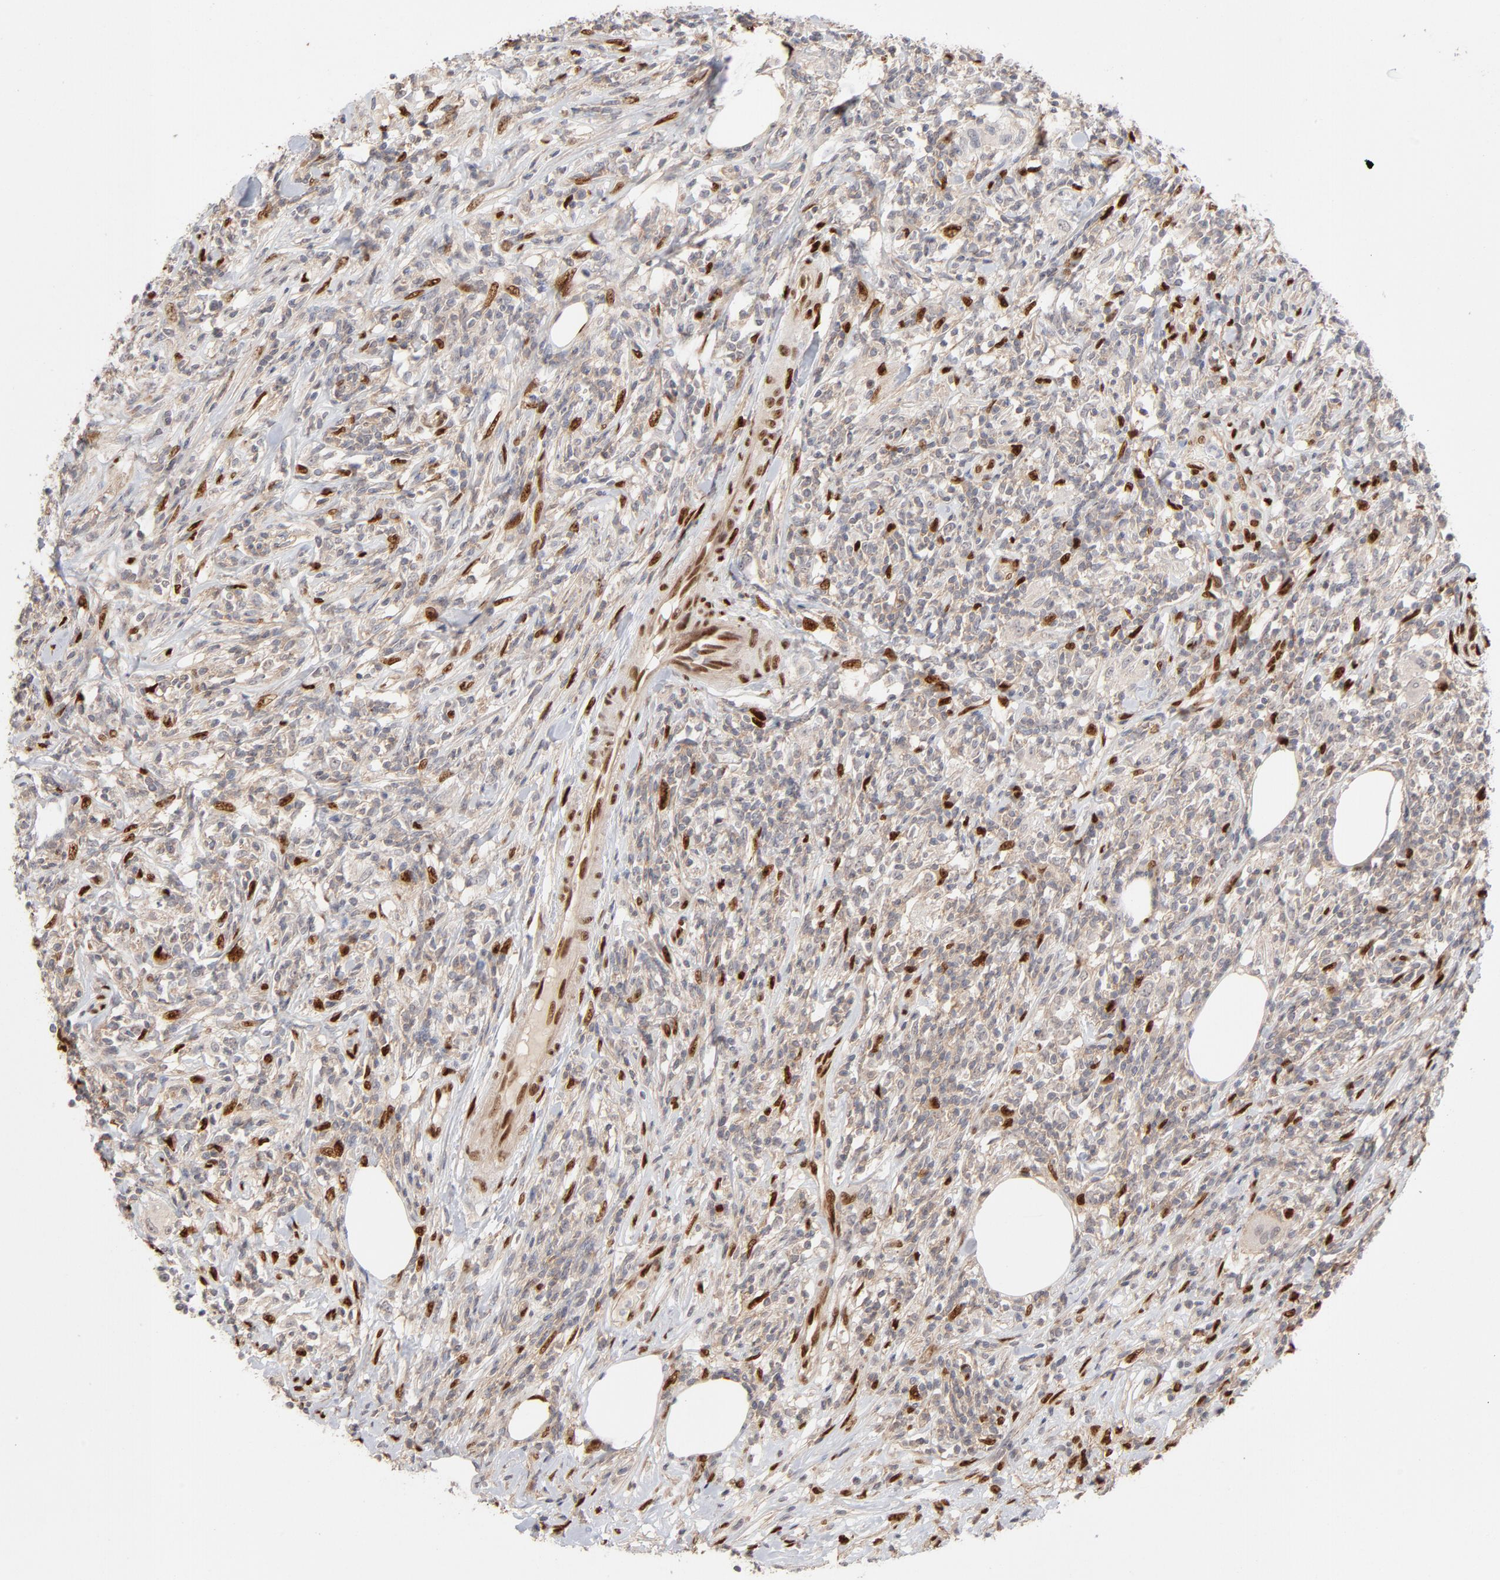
{"staining": {"intensity": "negative", "quantity": "none", "location": "none"}, "tissue": "lymphoma", "cell_type": "Tumor cells", "image_type": "cancer", "snomed": [{"axis": "morphology", "description": "Malignant lymphoma, non-Hodgkin's type, High grade"}, {"axis": "topography", "description": "Lymph node"}], "caption": "Immunohistochemical staining of human lymphoma shows no significant expression in tumor cells. The staining is performed using DAB (3,3'-diaminobenzidine) brown chromogen with nuclei counter-stained in using hematoxylin.", "gene": "NFIB", "patient": {"sex": "female", "age": 84}}